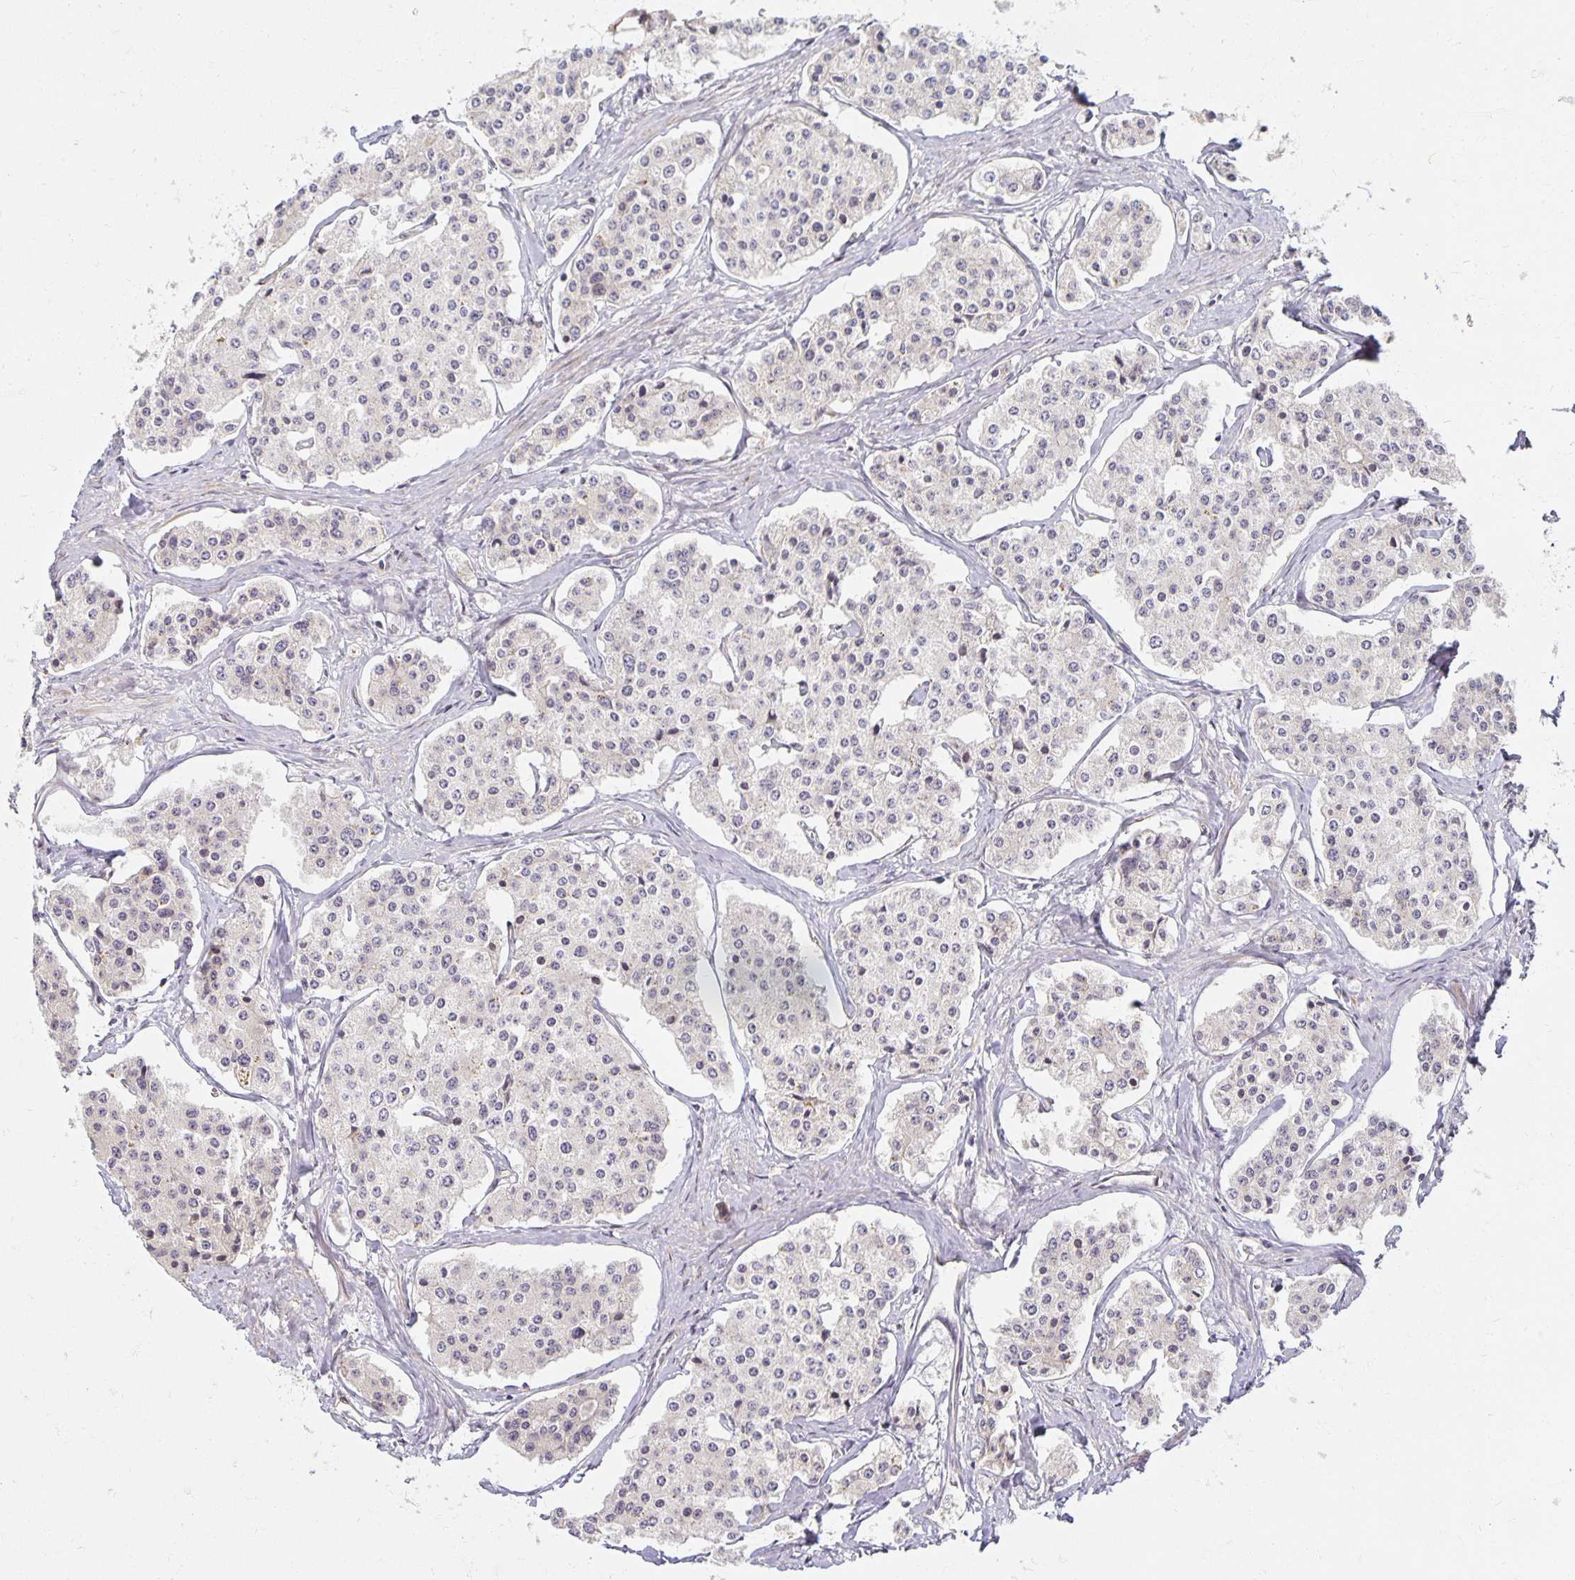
{"staining": {"intensity": "negative", "quantity": "none", "location": "none"}, "tissue": "carcinoid", "cell_type": "Tumor cells", "image_type": "cancer", "snomed": [{"axis": "morphology", "description": "Carcinoid, malignant, NOS"}, {"axis": "topography", "description": "Small intestine"}], "caption": "Protein analysis of carcinoid shows no significant positivity in tumor cells.", "gene": "EHF", "patient": {"sex": "female", "age": 65}}